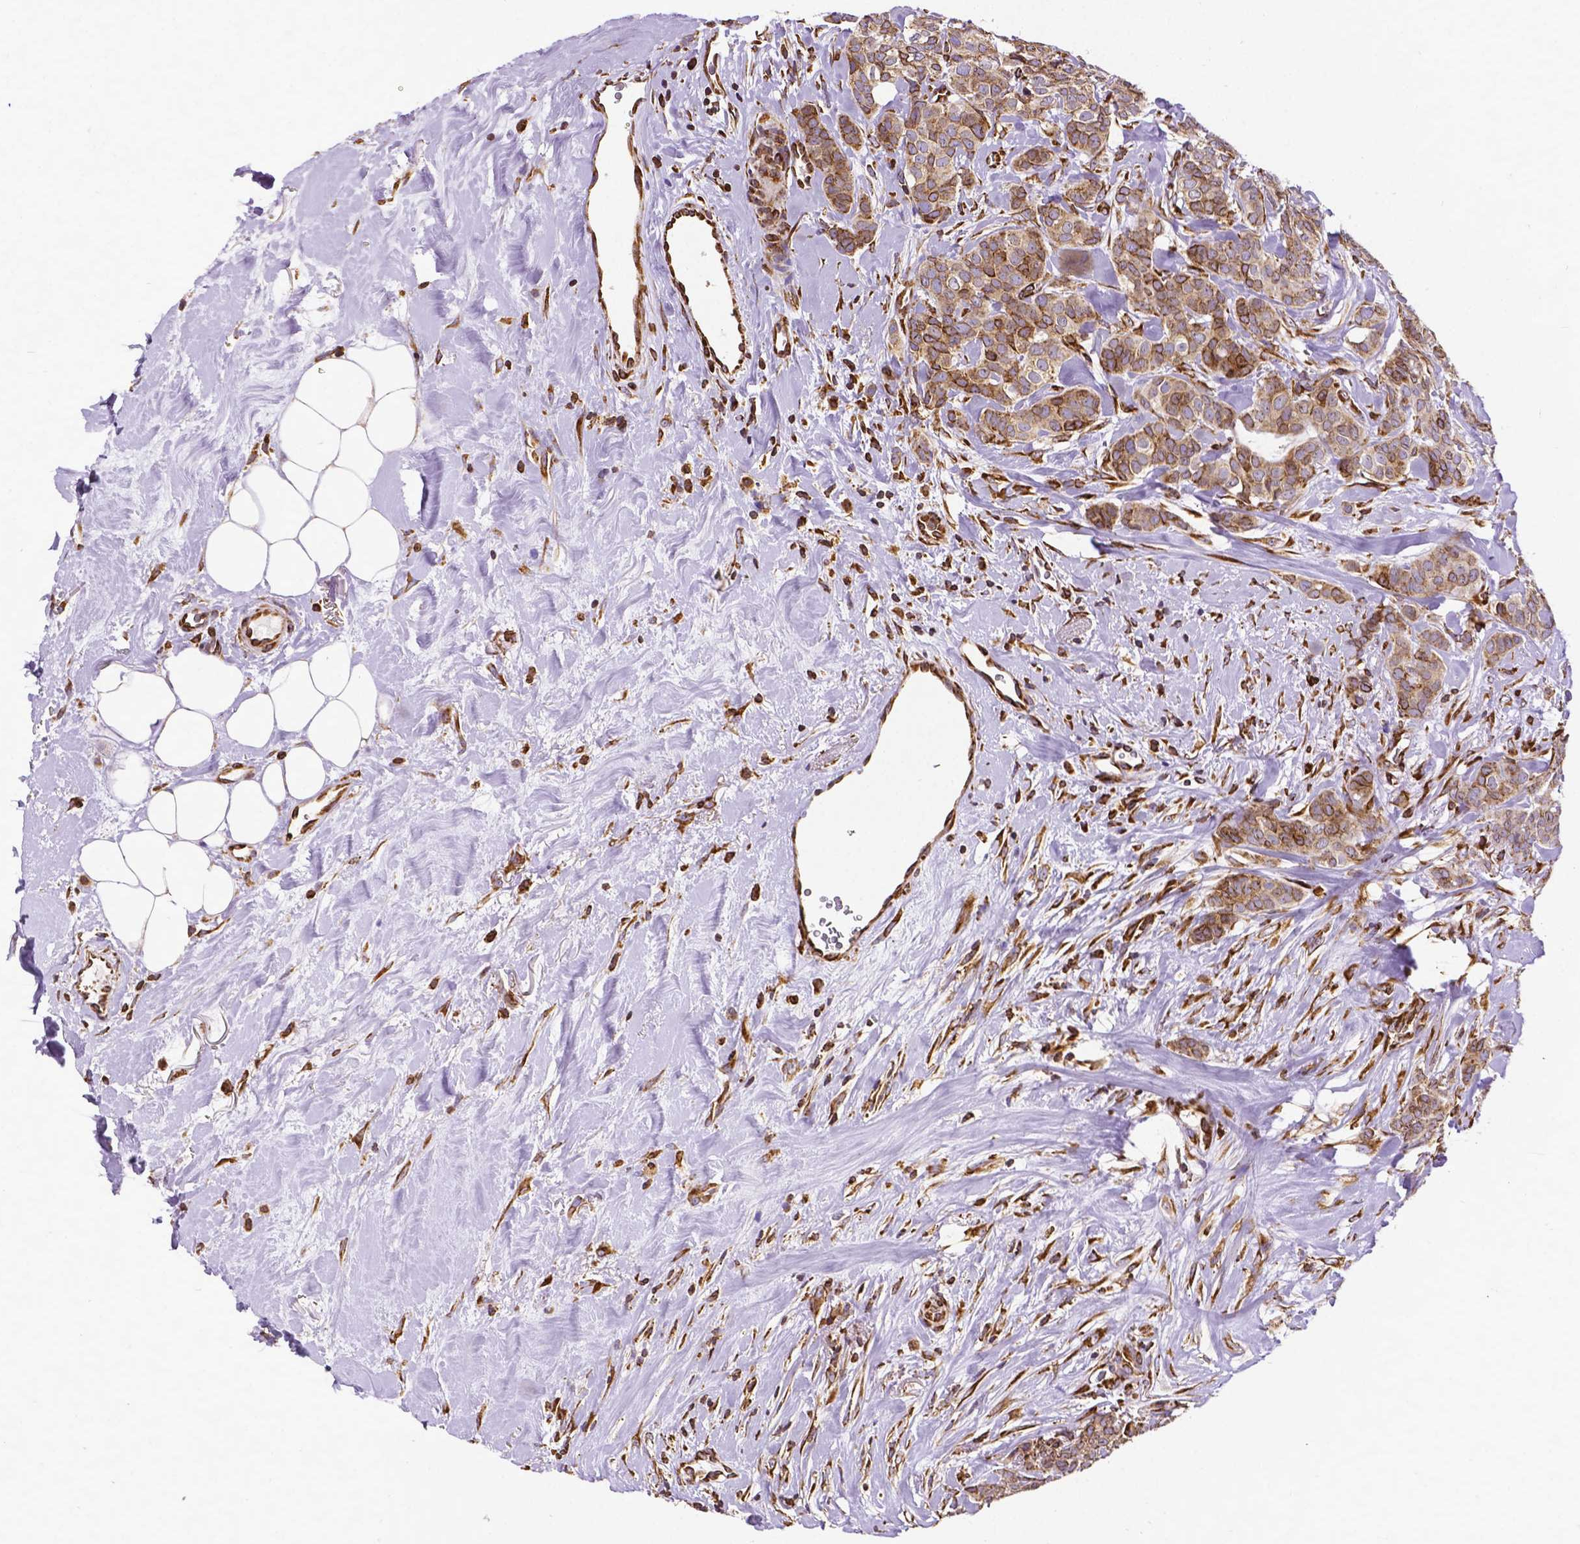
{"staining": {"intensity": "moderate", "quantity": ">75%", "location": "cytoplasmic/membranous"}, "tissue": "breast cancer", "cell_type": "Tumor cells", "image_type": "cancer", "snomed": [{"axis": "morphology", "description": "Duct carcinoma"}, {"axis": "topography", "description": "Breast"}], "caption": "High-power microscopy captured an immunohistochemistry (IHC) histopathology image of breast infiltrating ductal carcinoma, revealing moderate cytoplasmic/membranous expression in approximately >75% of tumor cells. (Stains: DAB in brown, nuclei in blue, Microscopy: brightfield microscopy at high magnification).", "gene": "MTDH", "patient": {"sex": "female", "age": 84}}